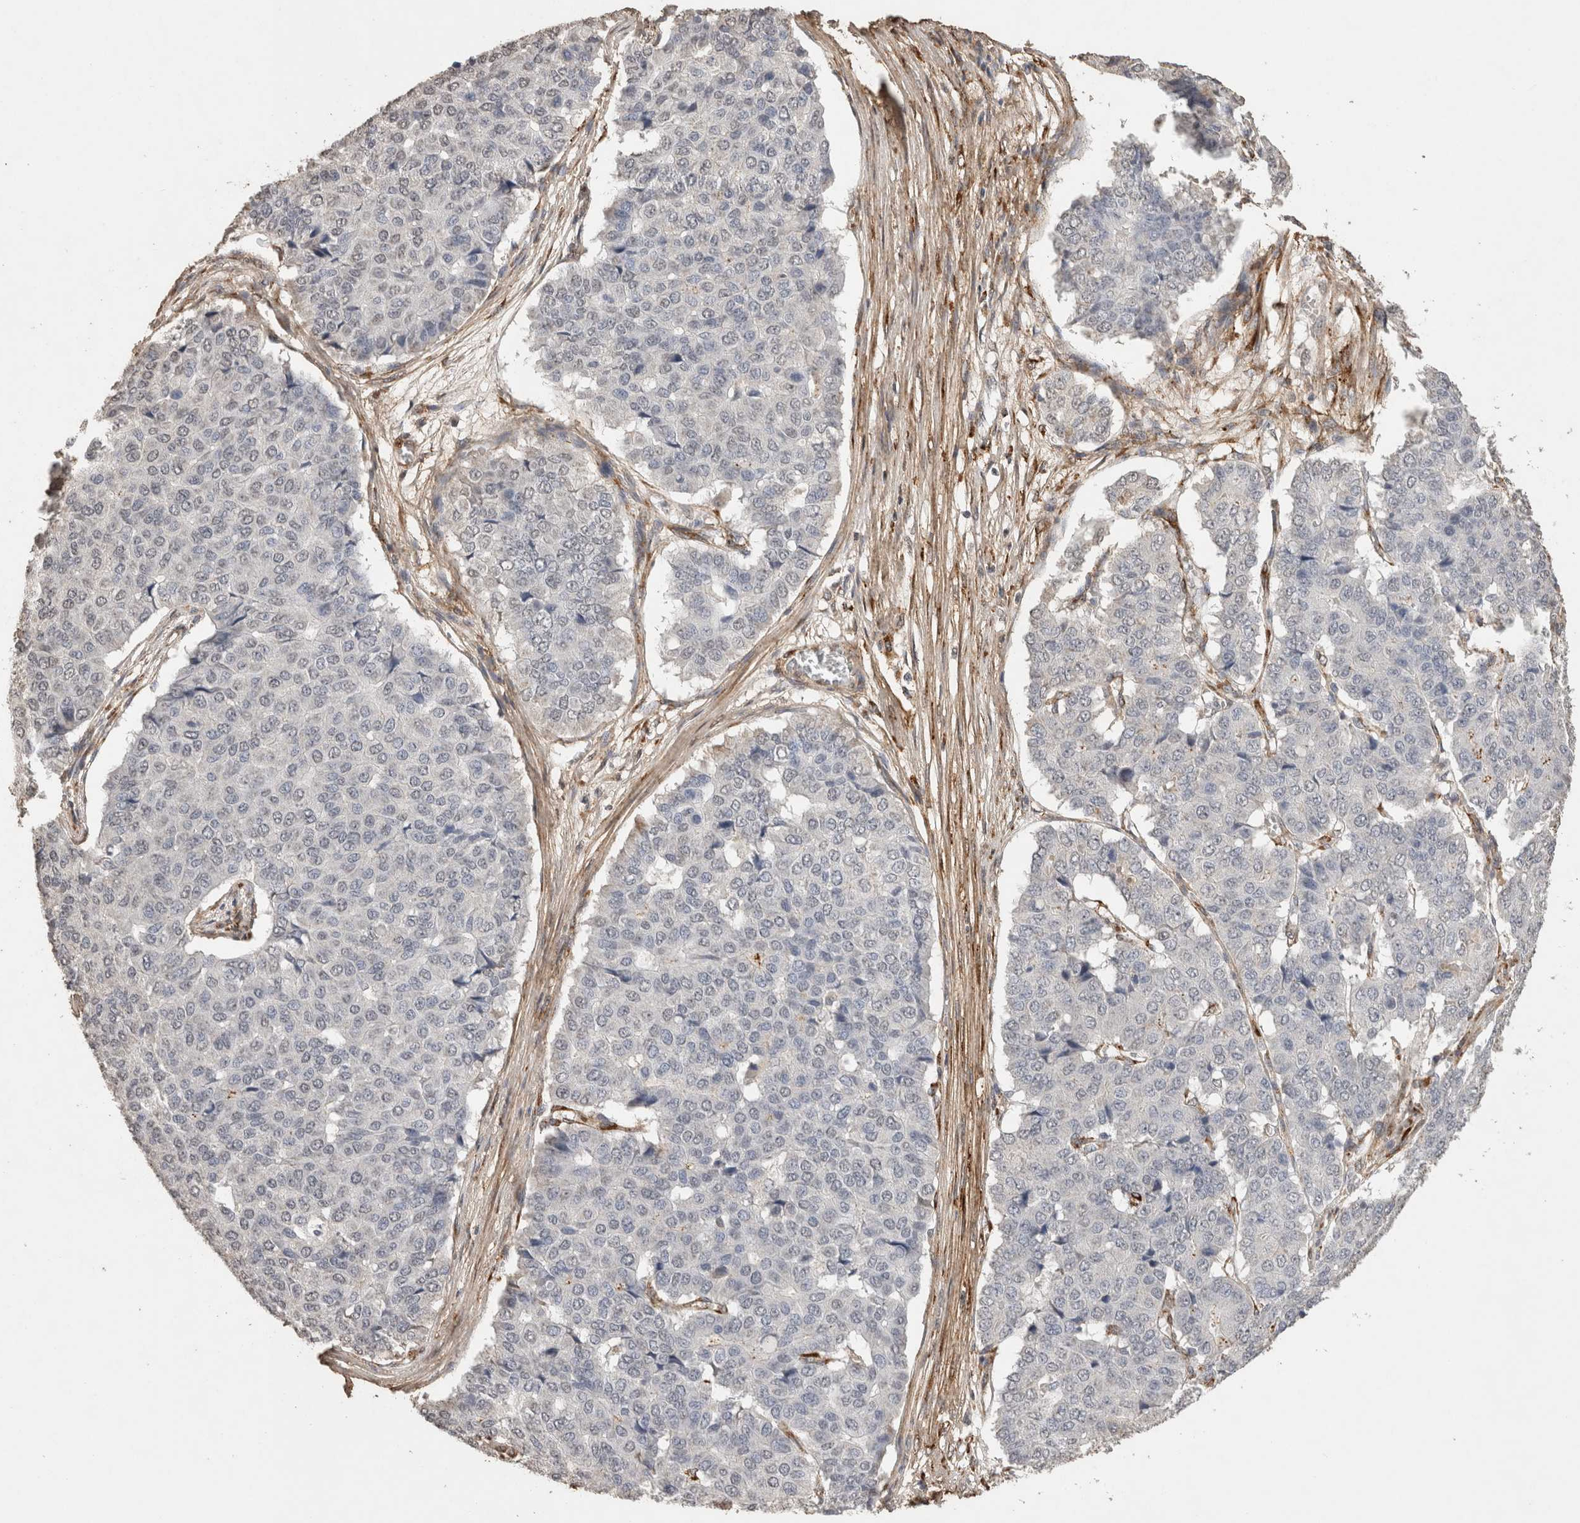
{"staining": {"intensity": "negative", "quantity": "none", "location": "none"}, "tissue": "pancreatic cancer", "cell_type": "Tumor cells", "image_type": "cancer", "snomed": [{"axis": "morphology", "description": "Adenocarcinoma, NOS"}, {"axis": "topography", "description": "Pancreas"}], "caption": "Immunohistochemical staining of human pancreatic adenocarcinoma reveals no significant expression in tumor cells.", "gene": "C1QTNF5", "patient": {"sex": "male", "age": 50}}